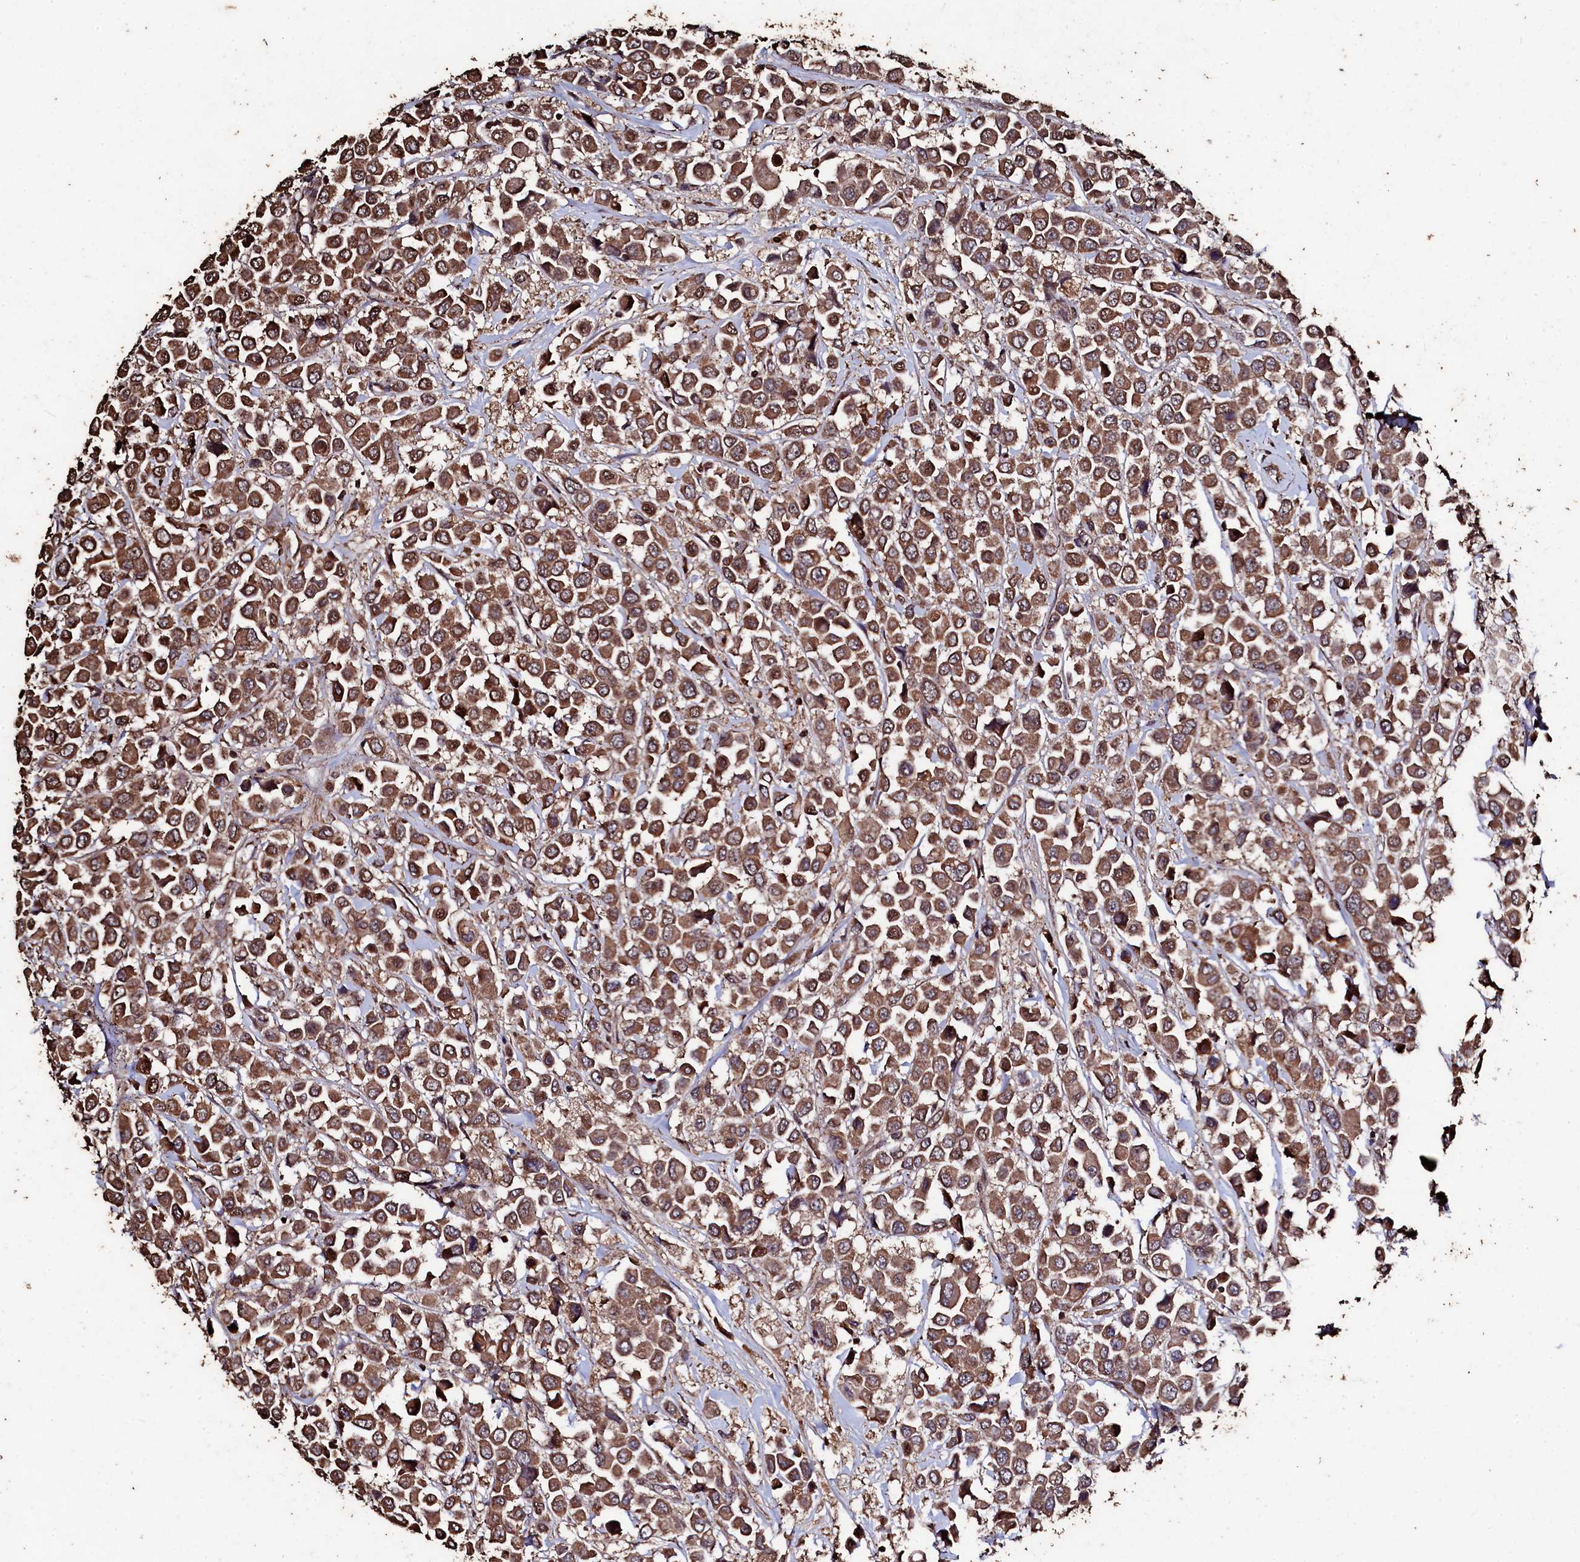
{"staining": {"intensity": "moderate", "quantity": ">75%", "location": "cytoplasmic/membranous"}, "tissue": "breast cancer", "cell_type": "Tumor cells", "image_type": "cancer", "snomed": [{"axis": "morphology", "description": "Duct carcinoma"}, {"axis": "topography", "description": "Breast"}], "caption": "Human breast cancer stained for a protein (brown) reveals moderate cytoplasmic/membranous positive expression in about >75% of tumor cells.", "gene": "FAAP24", "patient": {"sex": "female", "age": 61}}